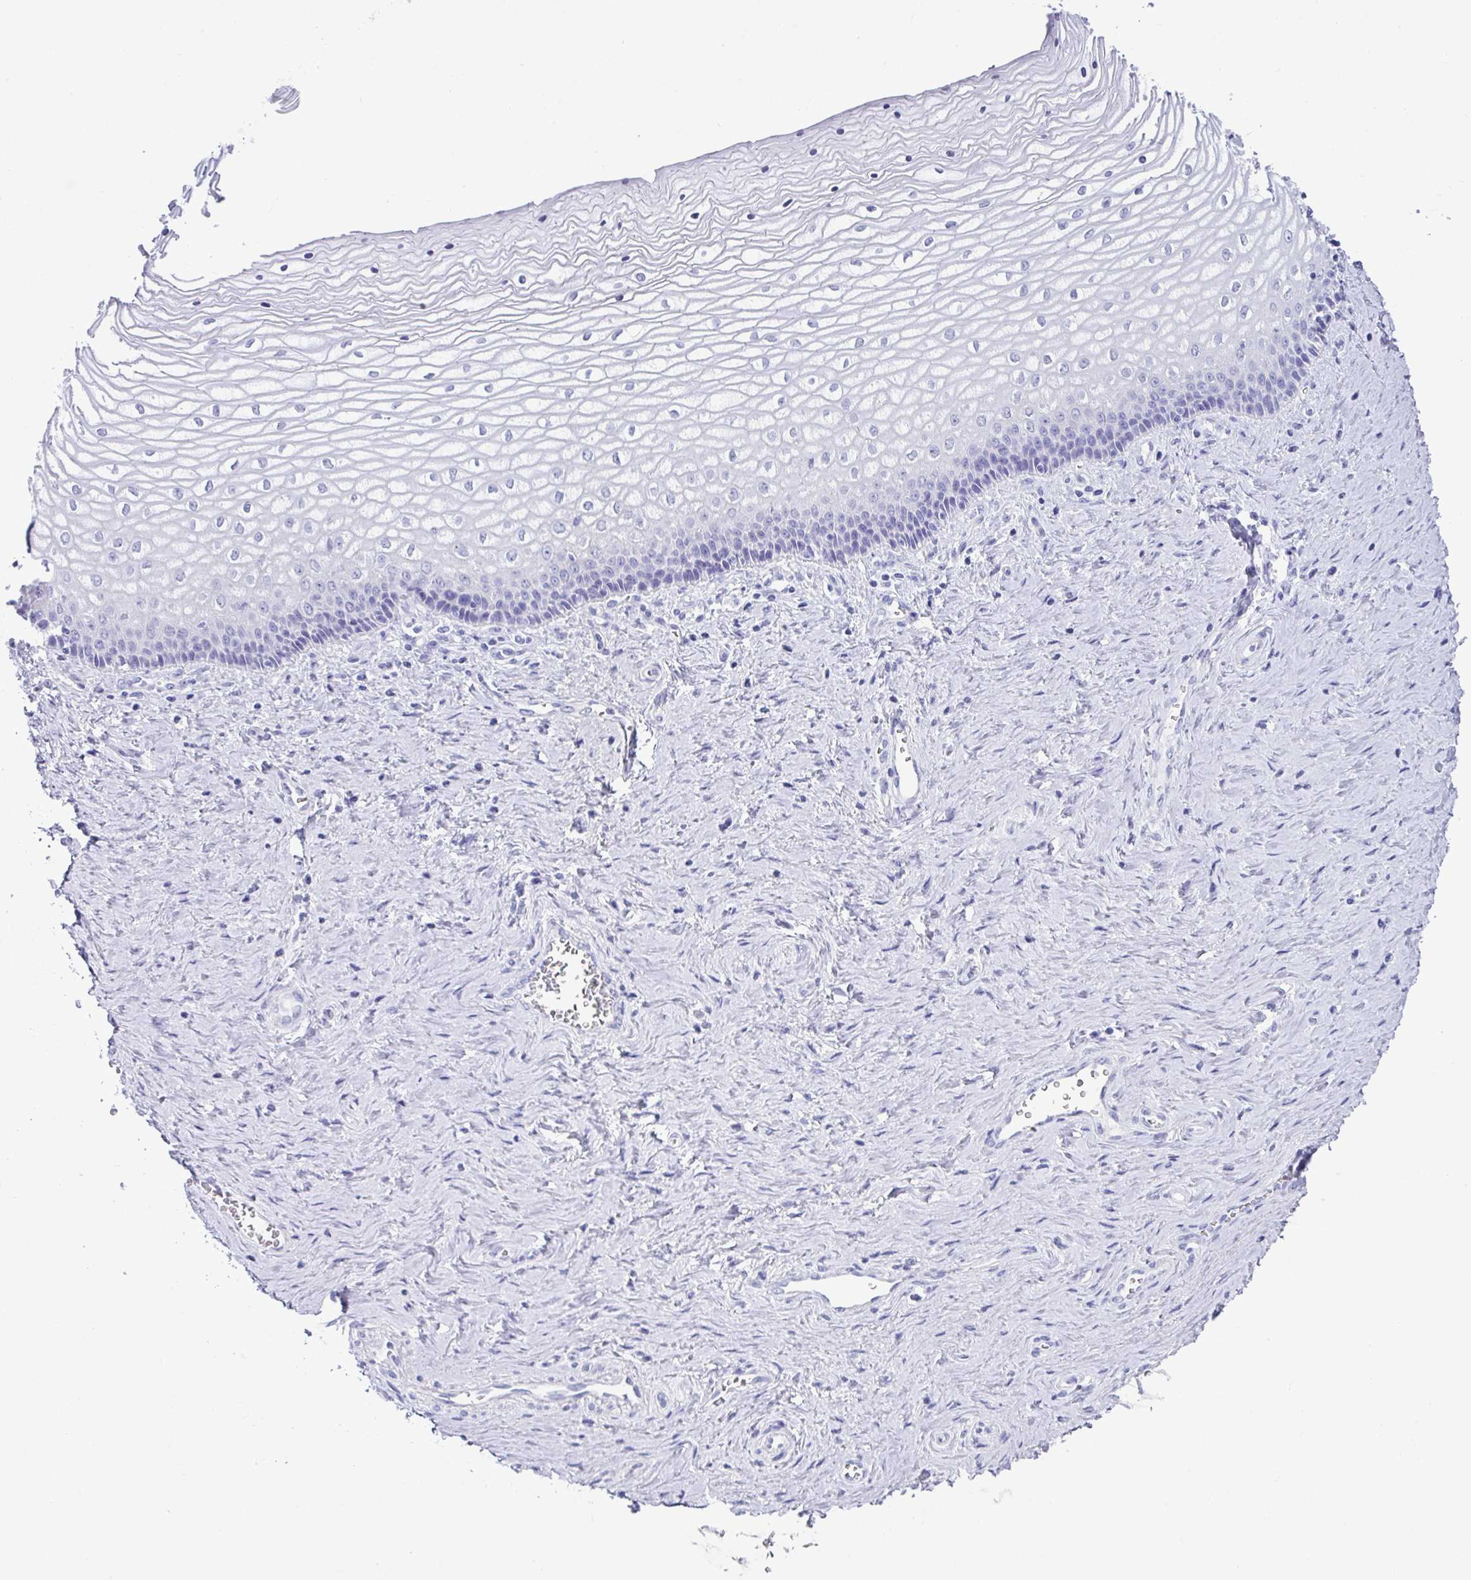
{"staining": {"intensity": "negative", "quantity": "none", "location": "none"}, "tissue": "vagina", "cell_type": "Squamous epithelial cells", "image_type": "normal", "snomed": [{"axis": "morphology", "description": "Normal tissue, NOS"}, {"axis": "topography", "description": "Vagina"}], "caption": "An image of vagina stained for a protein exhibits no brown staining in squamous epithelial cells. (Stains: DAB immunohistochemistry with hematoxylin counter stain, Microscopy: brightfield microscopy at high magnification).", "gene": "LGALS4", "patient": {"sex": "female", "age": 45}}